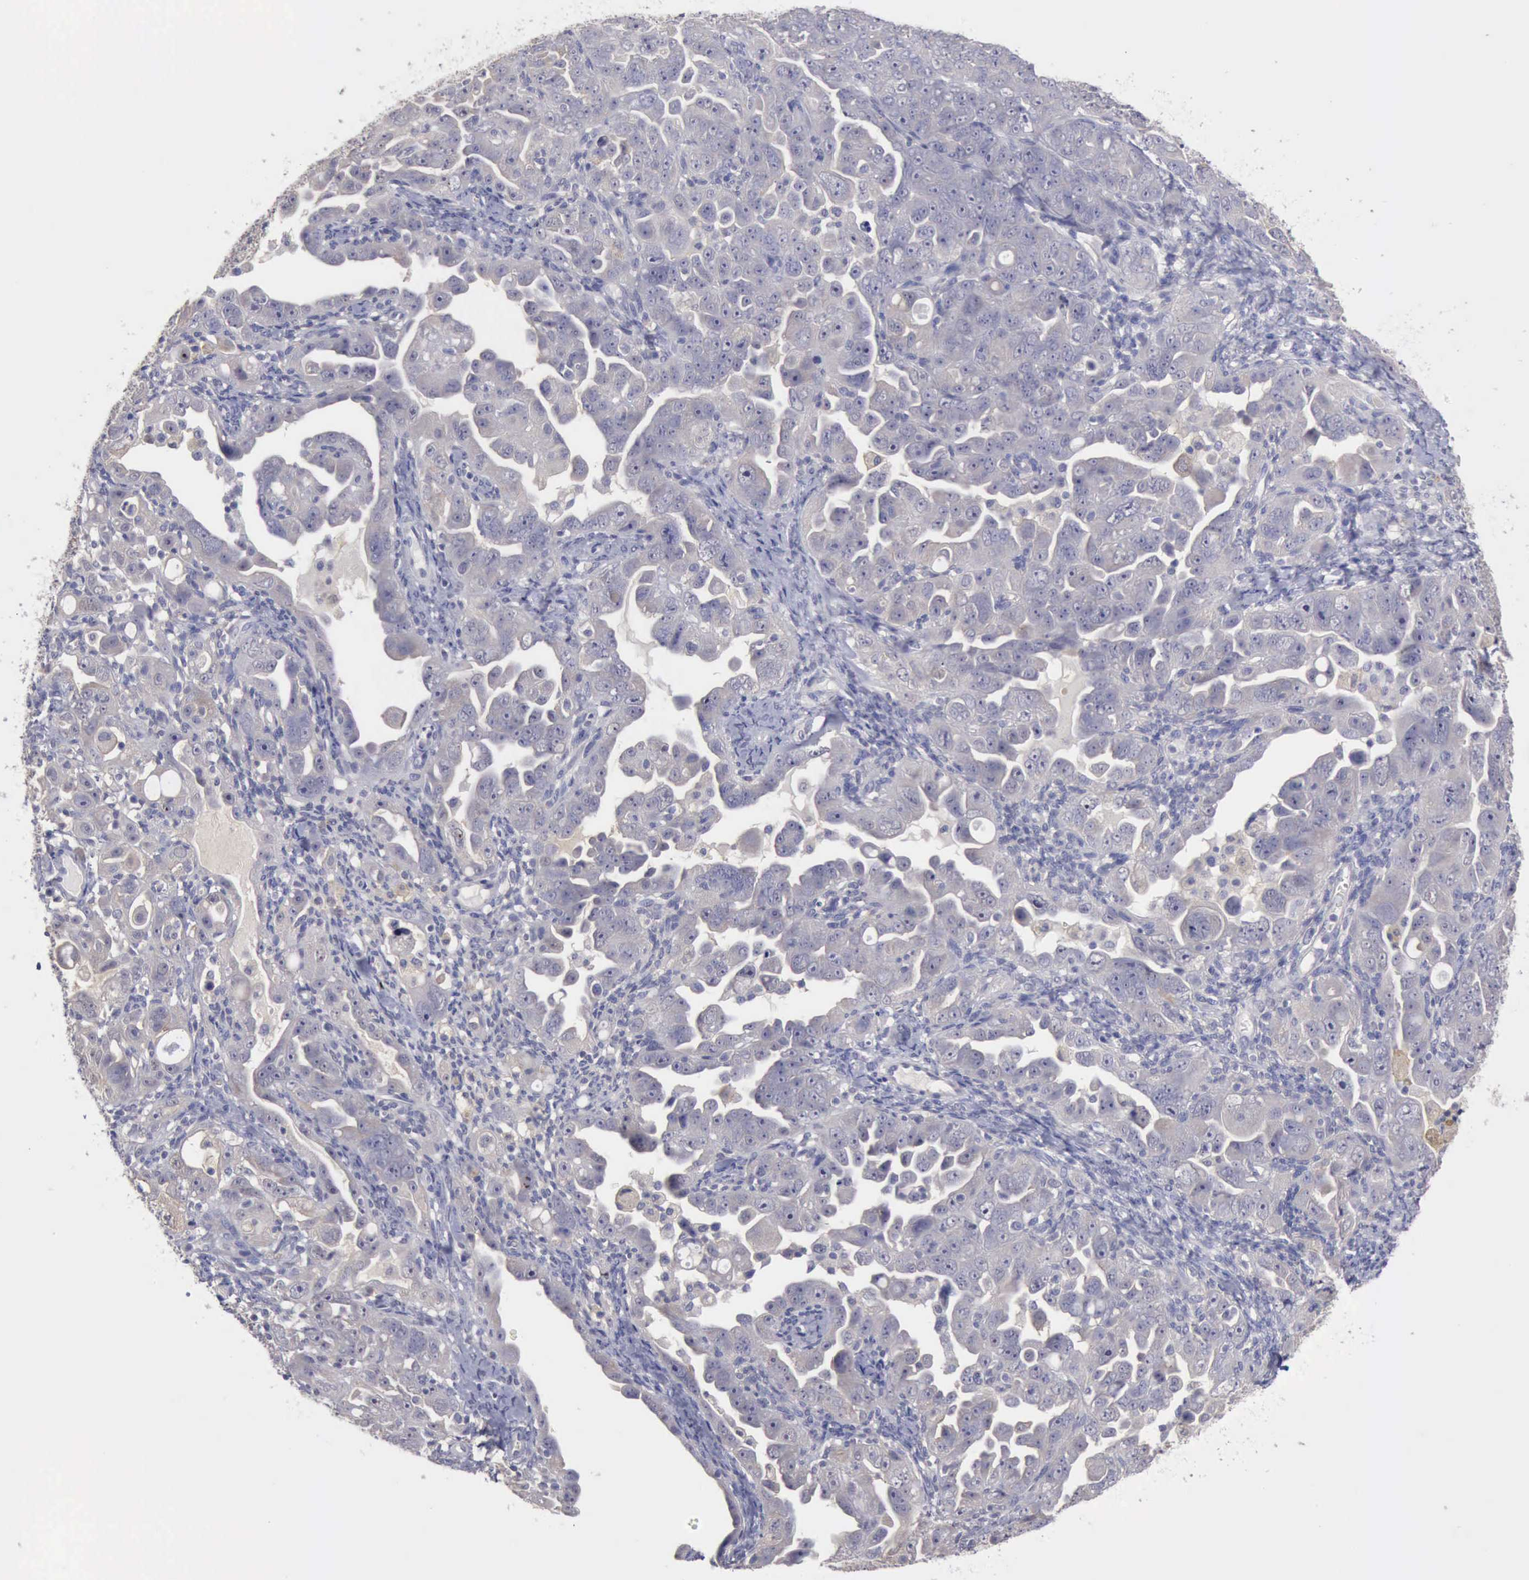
{"staining": {"intensity": "negative", "quantity": "none", "location": "none"}, "tissue": "ovarian cancer", "cell_type": "Tumor cells", "image_type": "cancer", "snomed": [{"axis": "morphology", "description": "Cystadenocarcinoma, serous, NOS"}, {"axis": "topography", "description": "Ovary"}], "caption": "Immunohistochemical staining of serous cystadenocarcinoma (ovarian) reveals no significant expression in tumor cells.", "gene": "PHKA1", "patient": {"sex": "female", "age": 66}}